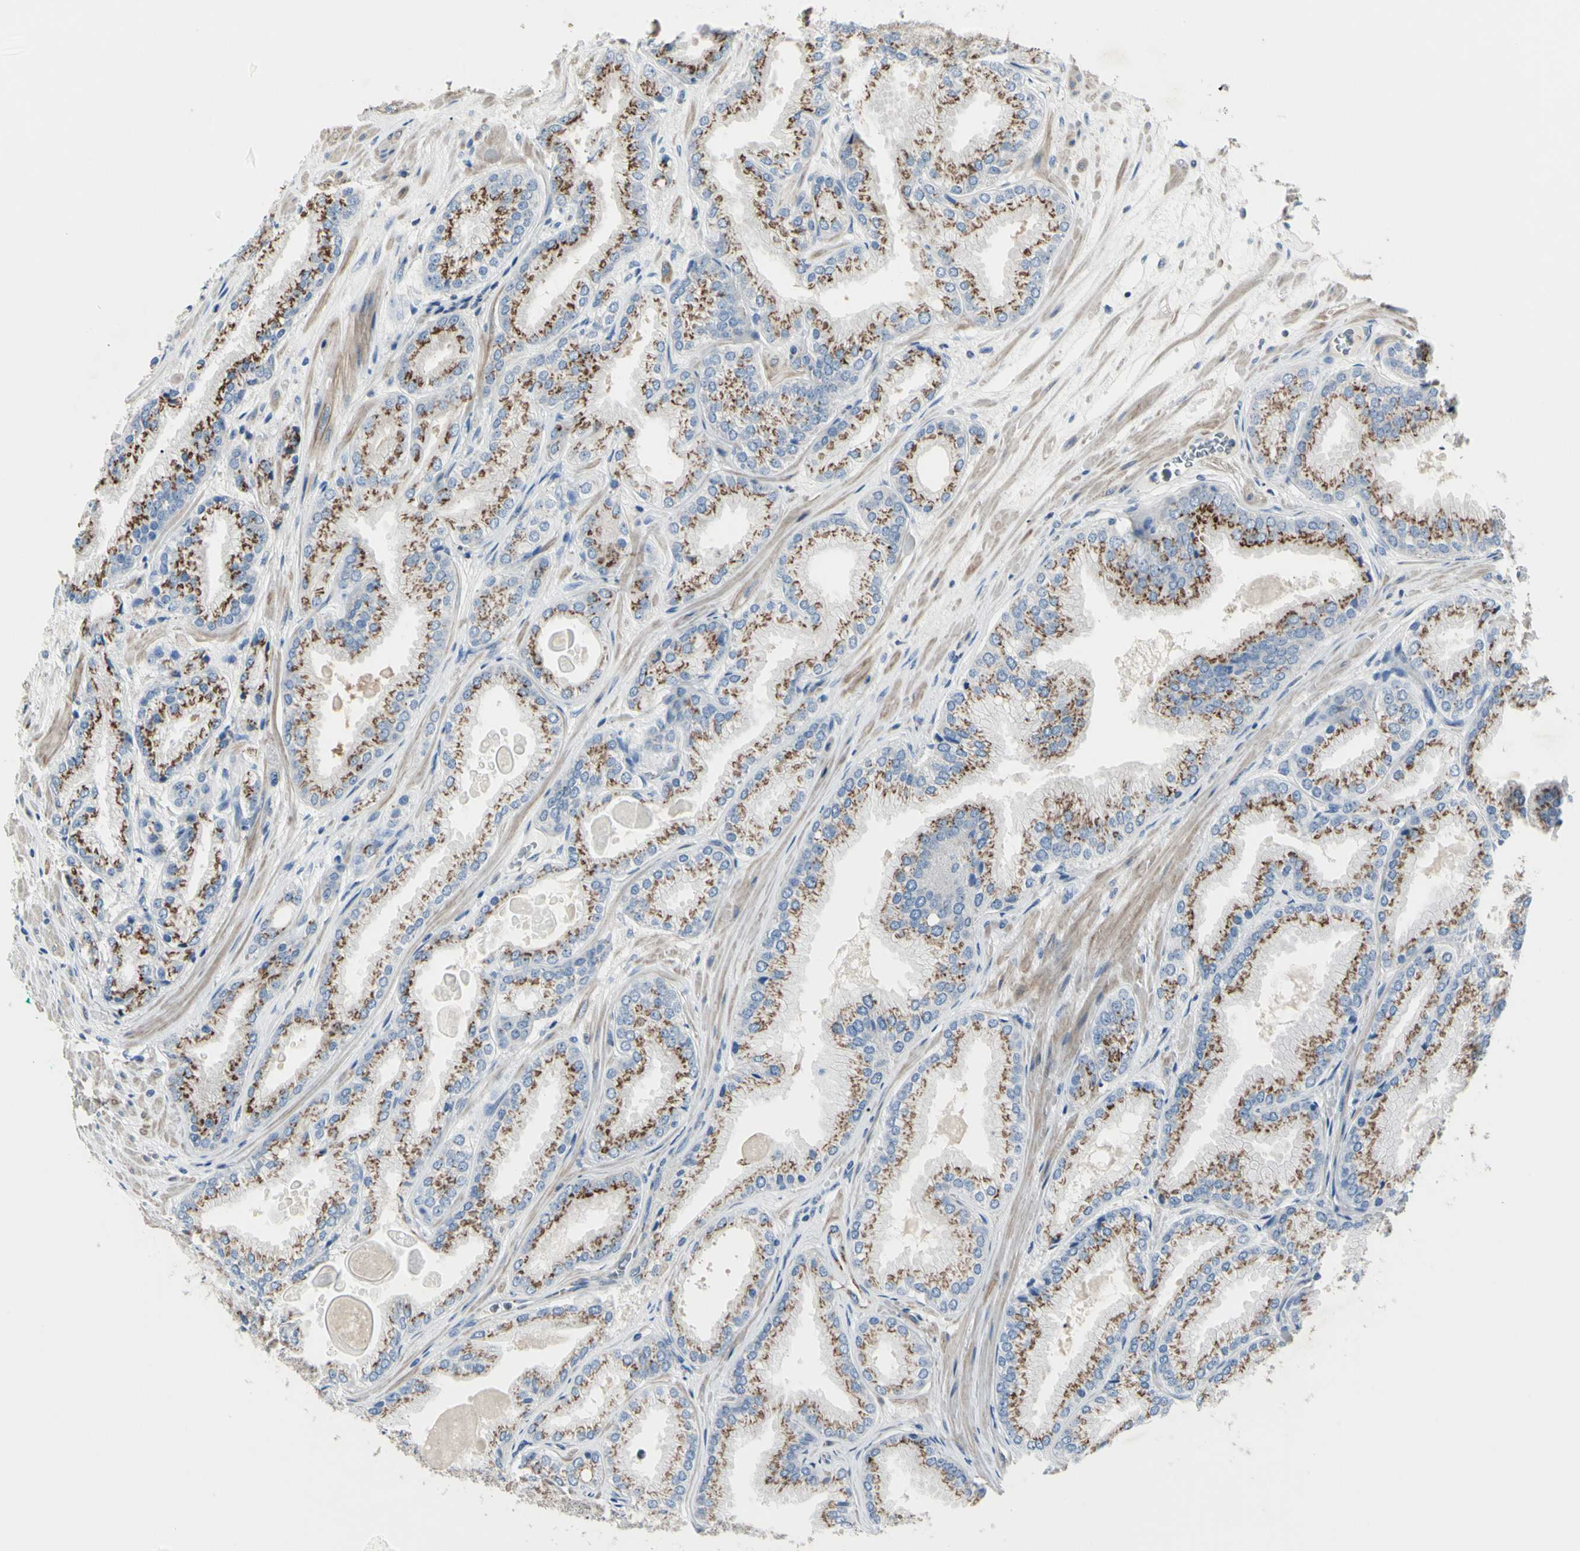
{"staining": {"intensity": "moderate", "quantity": ">75%", "location": "cytoplasmic/membranous"}, "tissue": "prostate cancer", "cell_type": "Tumor cells", "image_type": "cancer", "snomed": [{"axis": "morphology", "description": "Adenocarcinoma, High grade"}, {"axis": "topography", "description": "Prostate"}], "caption": "A micrograph of human high-grade adenocarcinoma (prostate) stained for a protein reveals moderate cytoplasmic/membranous brown staining in tumor cells.", "gene": "B4GALT3", "patient": {"sex": "male", "age": 59}}